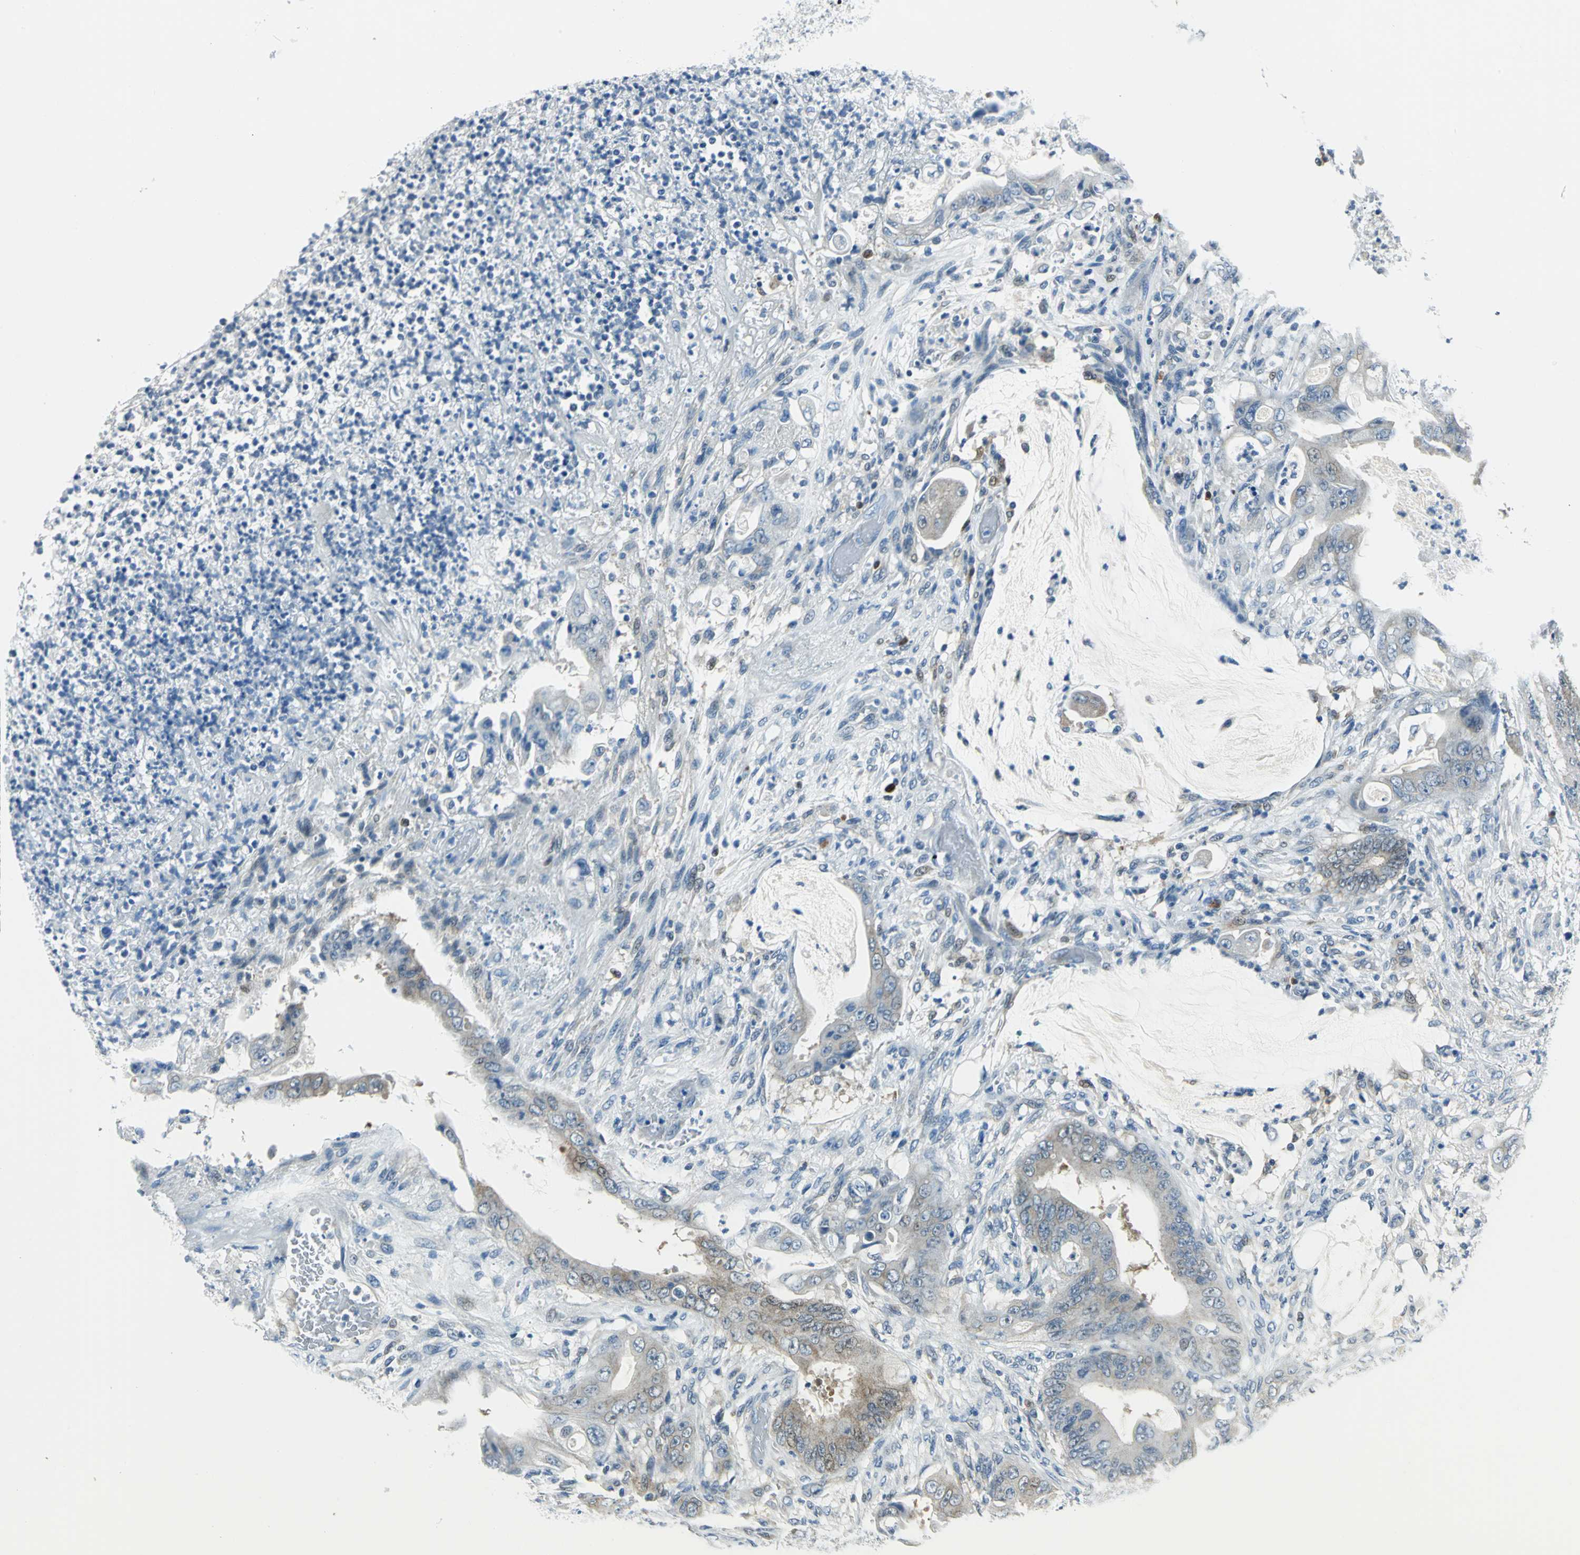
{"staining": {"intensity": "moderate", "quantity": ">75%", "location": "cytoplasmic/membranous,nuclear"}, "tissue": "stomach cancer", "cell_type": "Tumor cells", "image_type": "cancer", "snomed": [{"axis": "morphology", "description": "Adenocarcinoma, NOS"}, {"axis": "topography", "description": "Stomach"}], "caption": "An image of human adenocarcinoma (stomach) stained for a protein exhibits moderate cytoplasmic/membranous and nuclear brown staining in tumor cells.", "gene": "AKR1A1", "patient": {"sex": "female", "age": 73}}